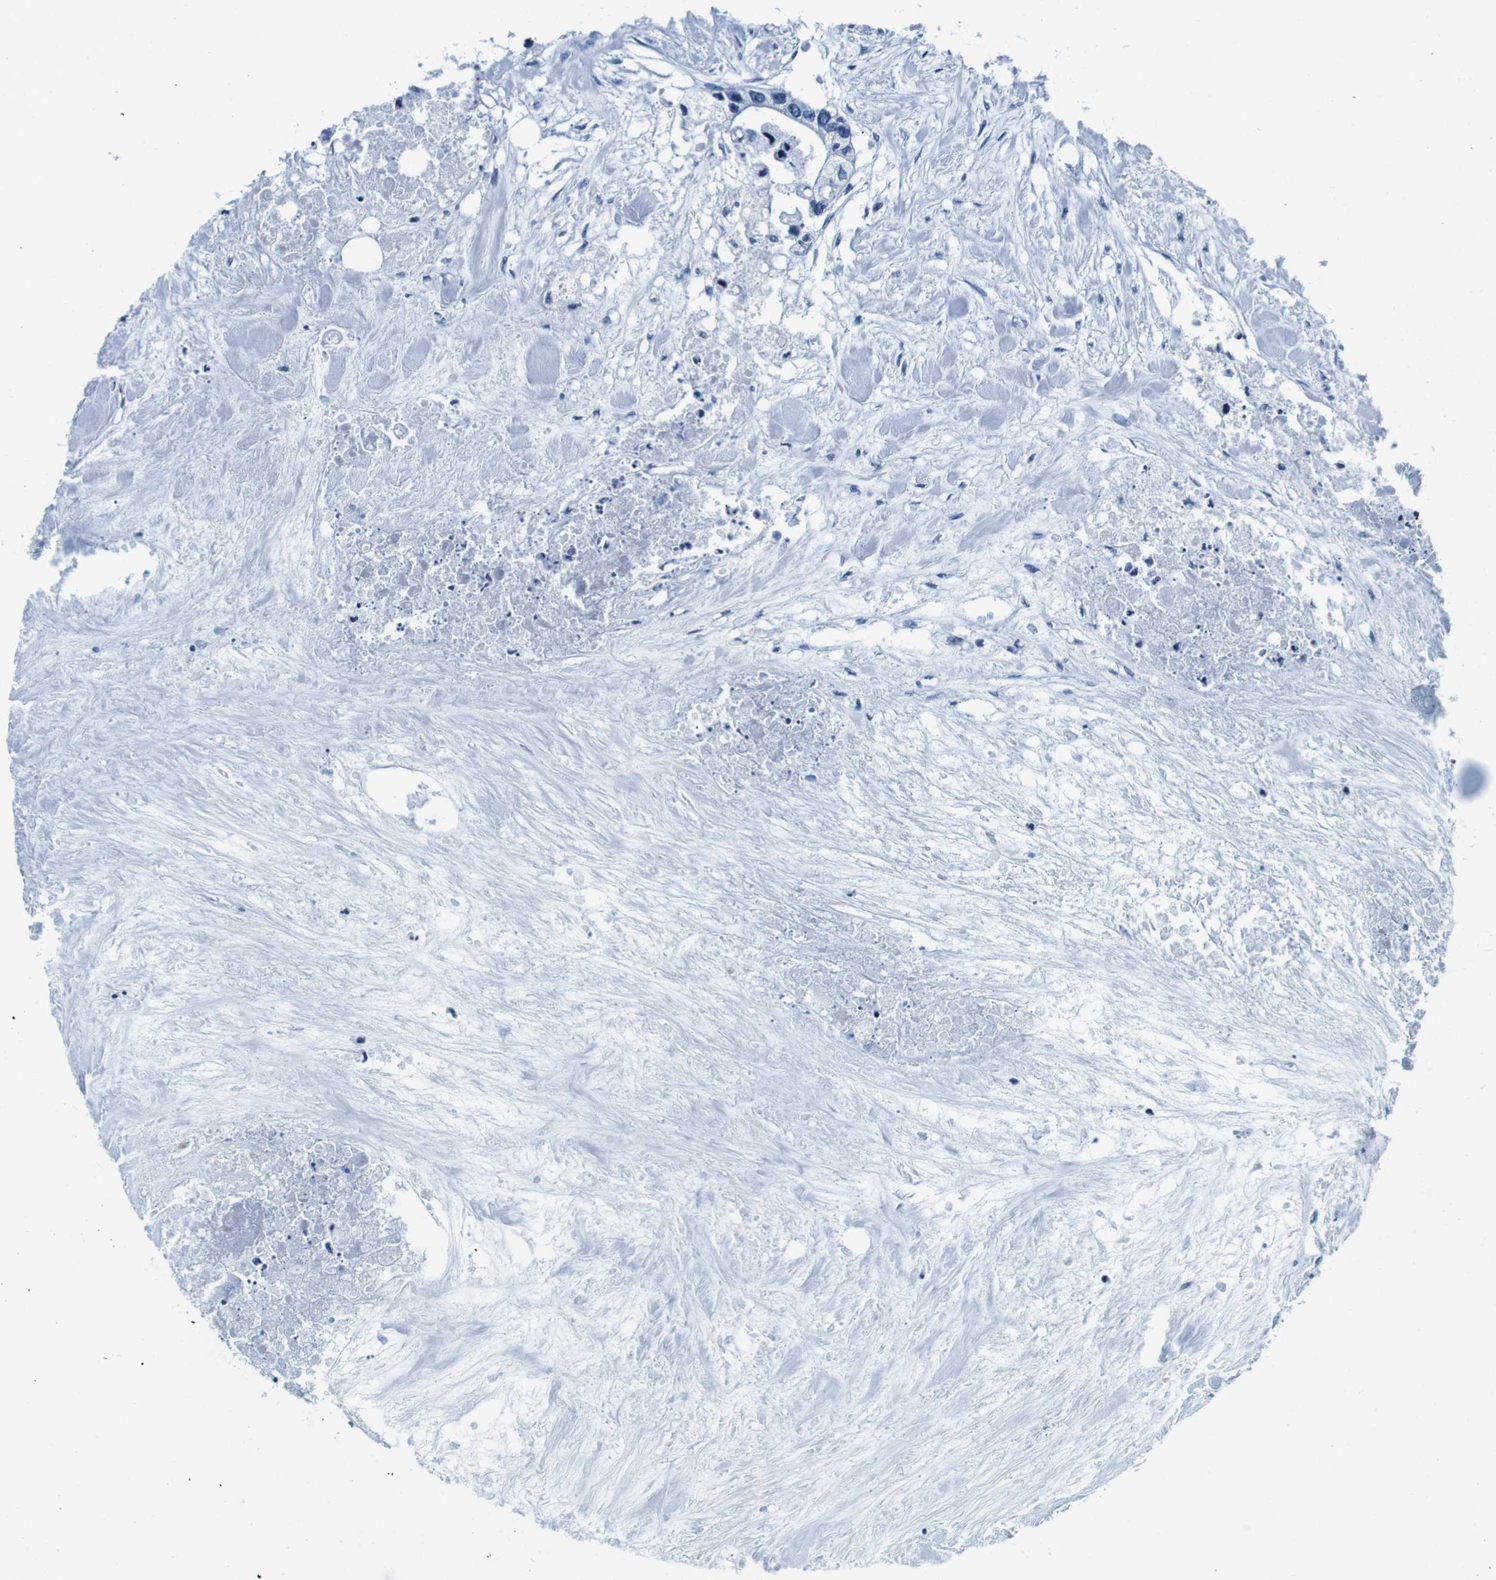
{"staining": {"intensity": "negative", "quantity": "none", "location": "none"}, "tissue": "colorectal cancer", "cell_type": "Tumor cells", "image_type": "cancer", "snomed": [{"axis": "morphology", "description": "Adenocarcinoma, NOS"}, {"axis": "topography", "description": "Colon"}], "caption": "Tumor cells are negative for protein expression in human colorectal cancer.", "gene": "FAR2", "patient": {"sex": "female", "age": 57}}